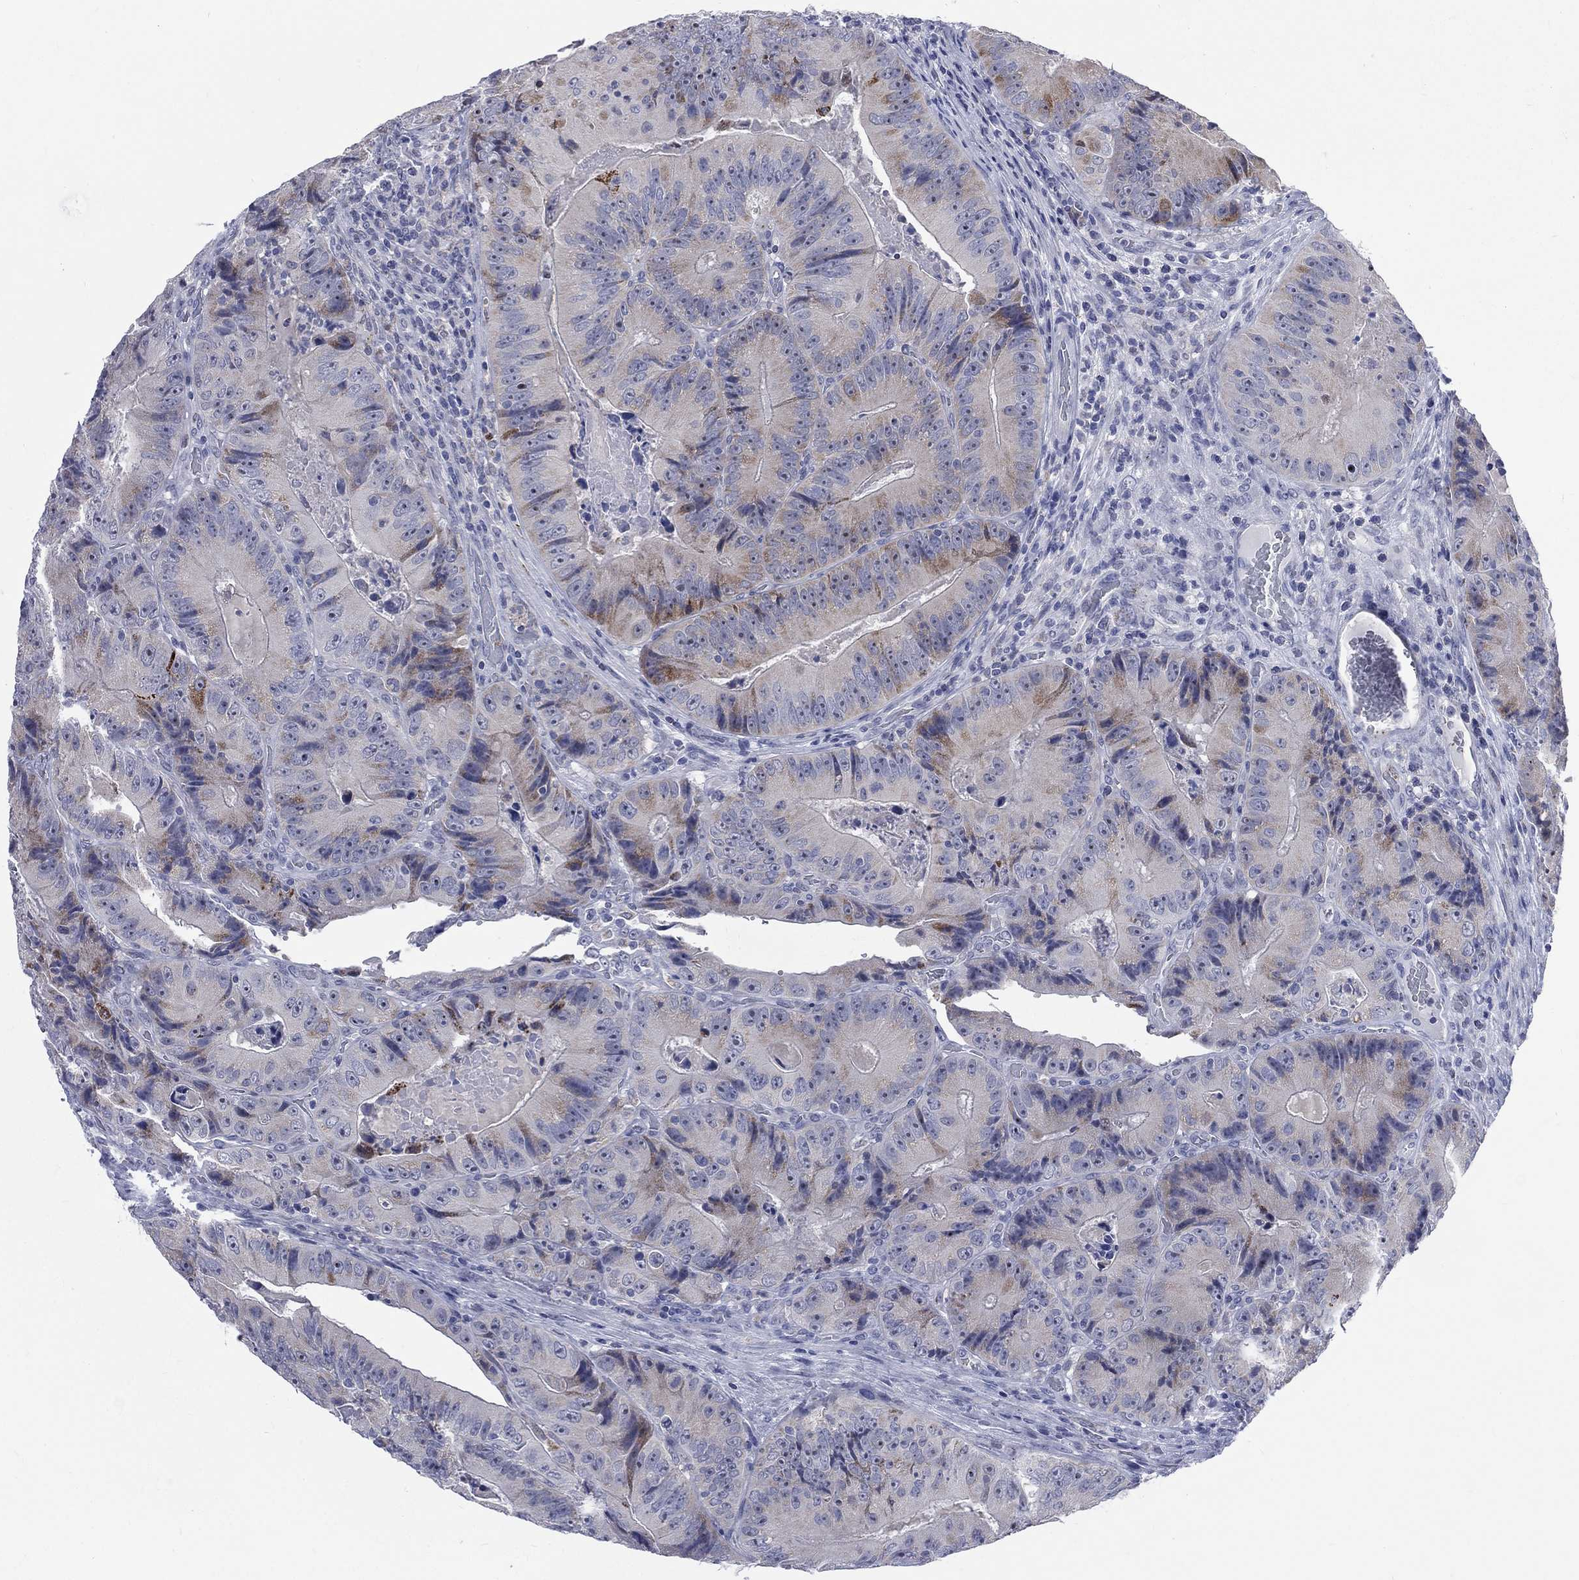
{"staining": {"intensity": "moderate", "quantity": "<25%", "location": "cytoplasmic/membranous"}, "tissue": "colorectal cancer", "cell_type": "Tumor cells", "image_type": "cancer", "snomed": [{"axis": "morphology", "description": "Adenocarcinoma, NOS"}, {"axis": "topography", "description": "Colon"}], "caption": "Moderate cytoplasmic/membranous protein staining is identified in about <25% of tumor cells in adenocarcinoma (colorectal).", "gene": "AKAP3", "patient": {"sex": "female", "age": 86}}